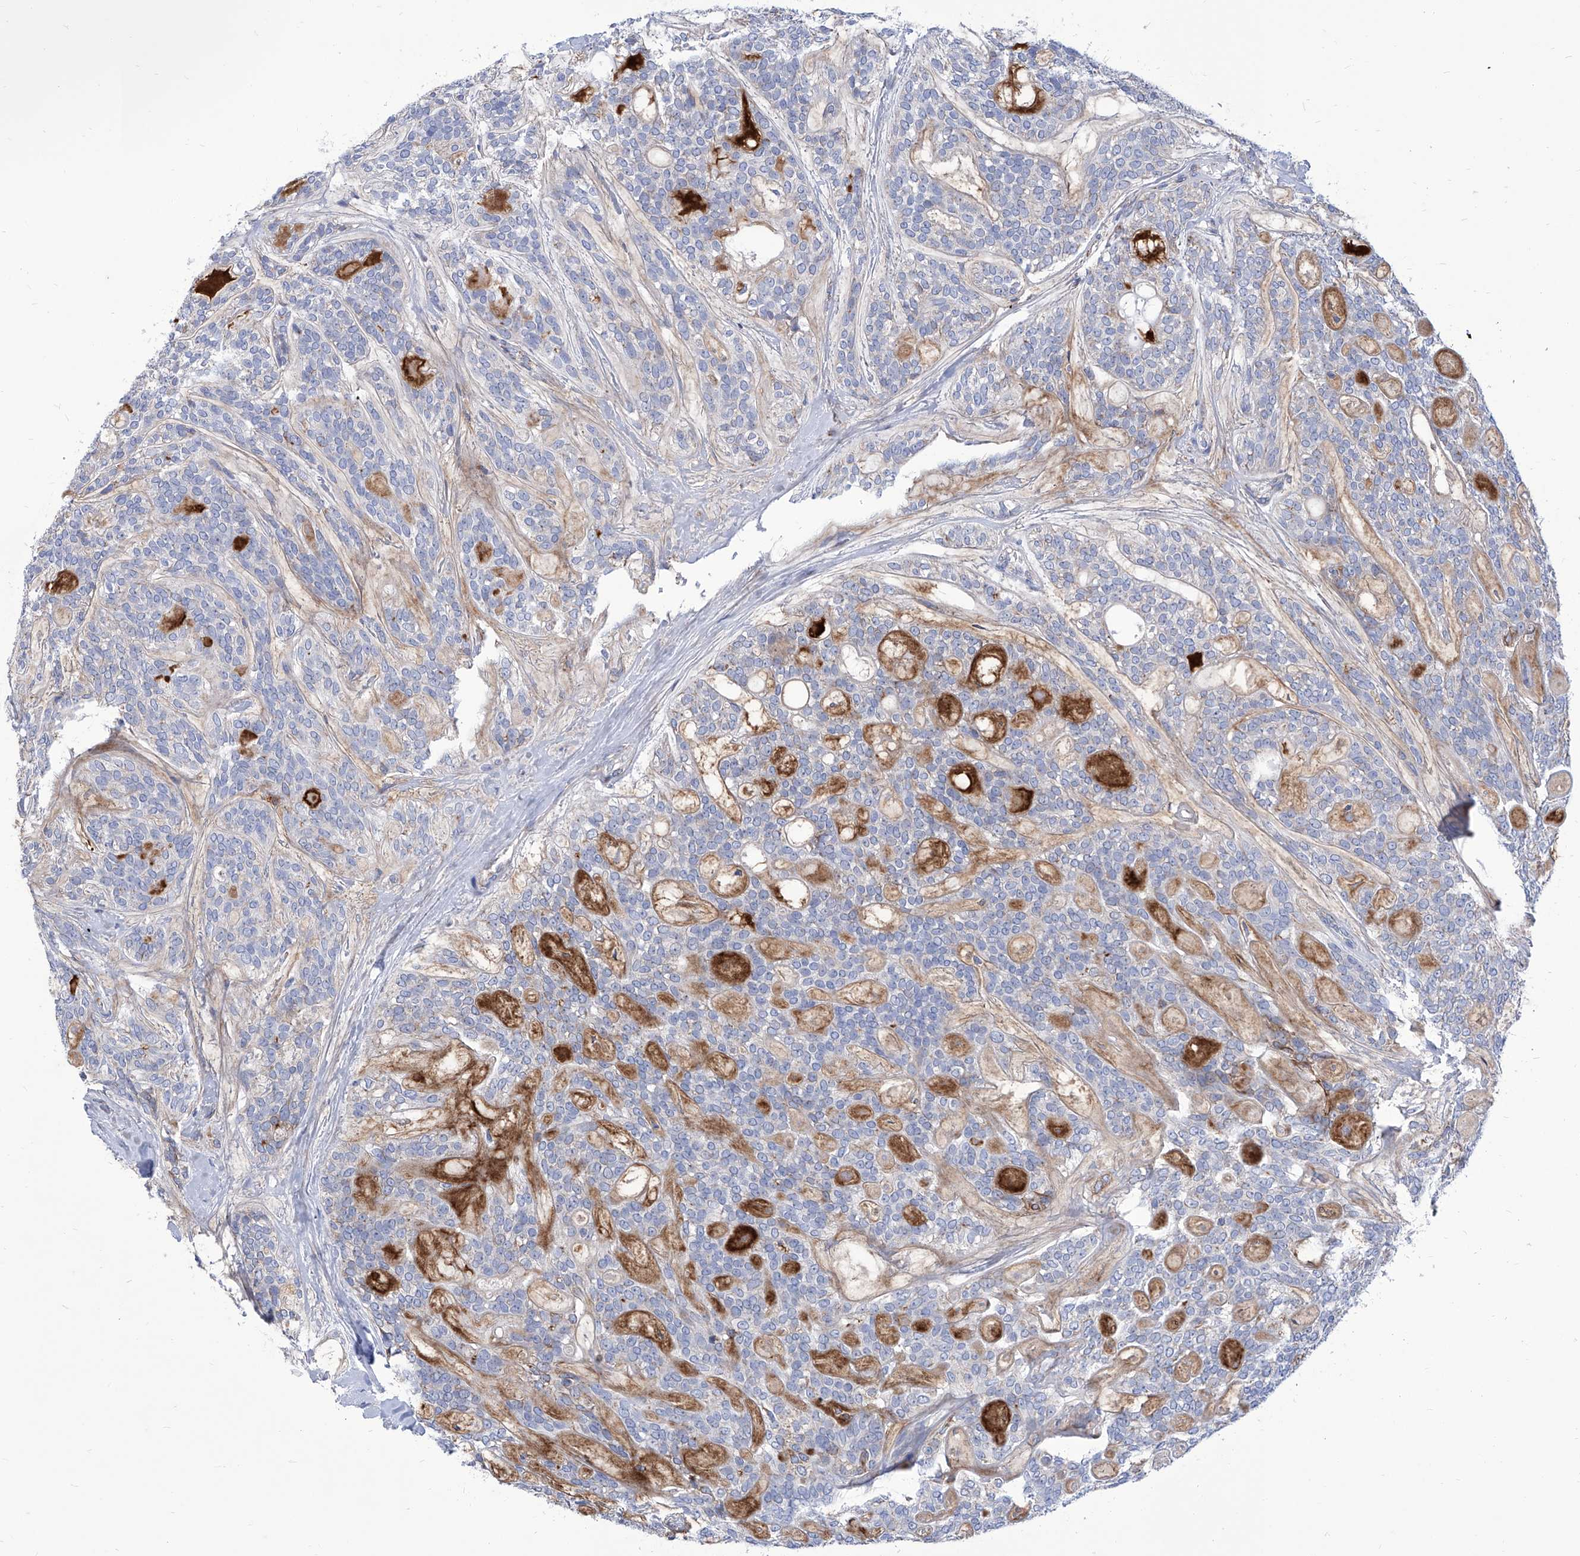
{"staining": {"intensity": "negative", "quantity": "none", "location": "none"}, "tissue": "head and neck cancer", "cell_type": "Tumor cells", "image_type": "cancer", "snomed": [{"axis": "morphology", "description": "Adenocarcinoma, NOS"}, {"axis": "topography", "description": "Head-Neck"}], "caption": "Immunohistochemical staining of adenocarcinoma (head and neck) demonstrates no significant positivity in tumor cells.", "gene": "SRBD1", "patient": {"sex": "male", "age": 66}}